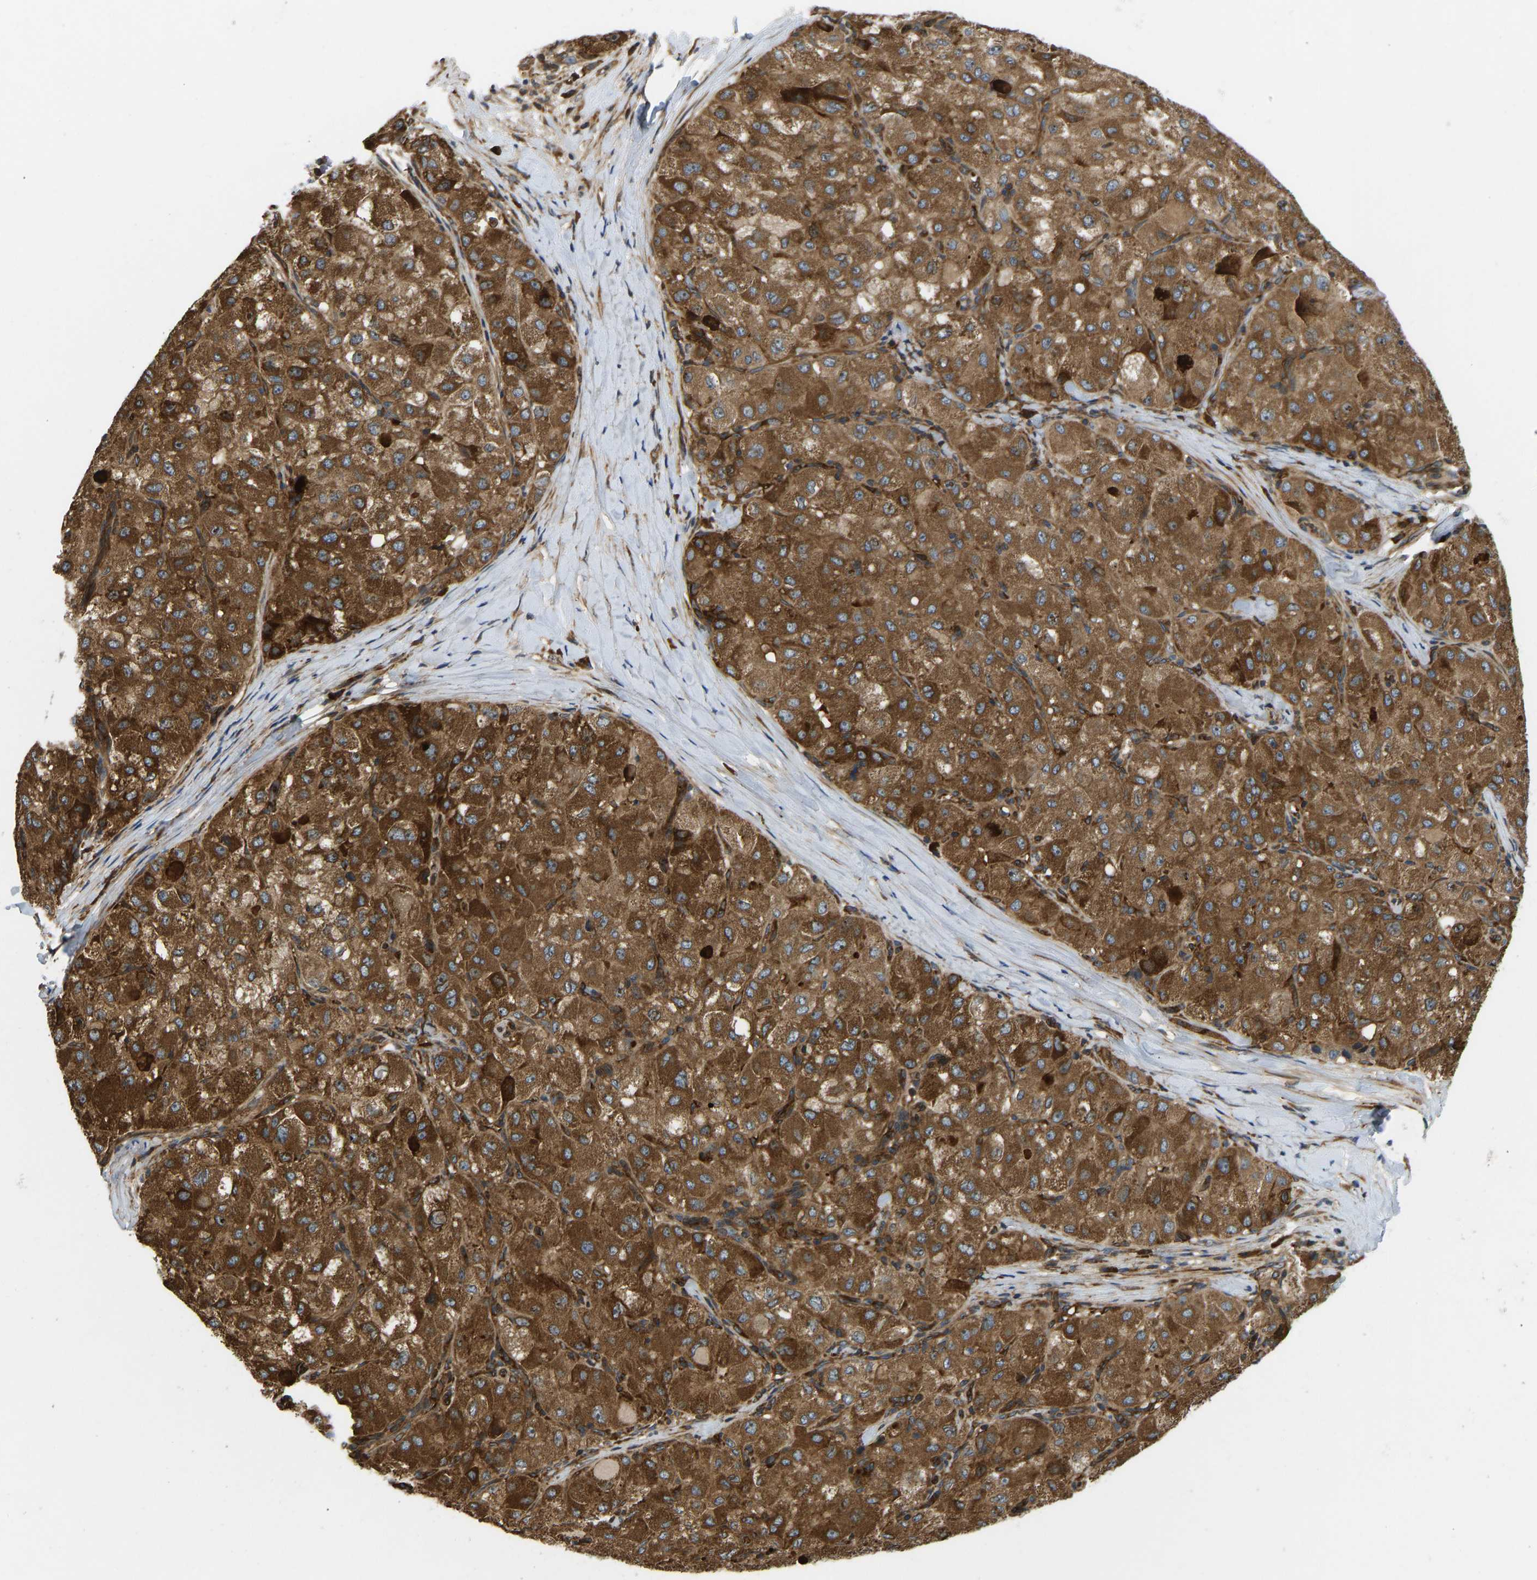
{"staining": {"intensity": "strong", "quantity": ">75%", "location": "cytoplasmic/membranous"}, "tissue": "liver cancer", "cell_type": "Tumor cells", "image_type": "cancer", "snomed": [{"axis": "morphology", "description": "Carcinoma, Hepatocellular, NOS"}, {"axis": "topography", "description": "Liver"}], "caption": "Human hepatocellular carcinoma (liver) stained with a brown dye reveals strong cytoplasmic/membranous positive expression in approximately >75% of tumor cells.", "gene": "RASGRF2", "patient": {"sex": "male", "age": 80}}